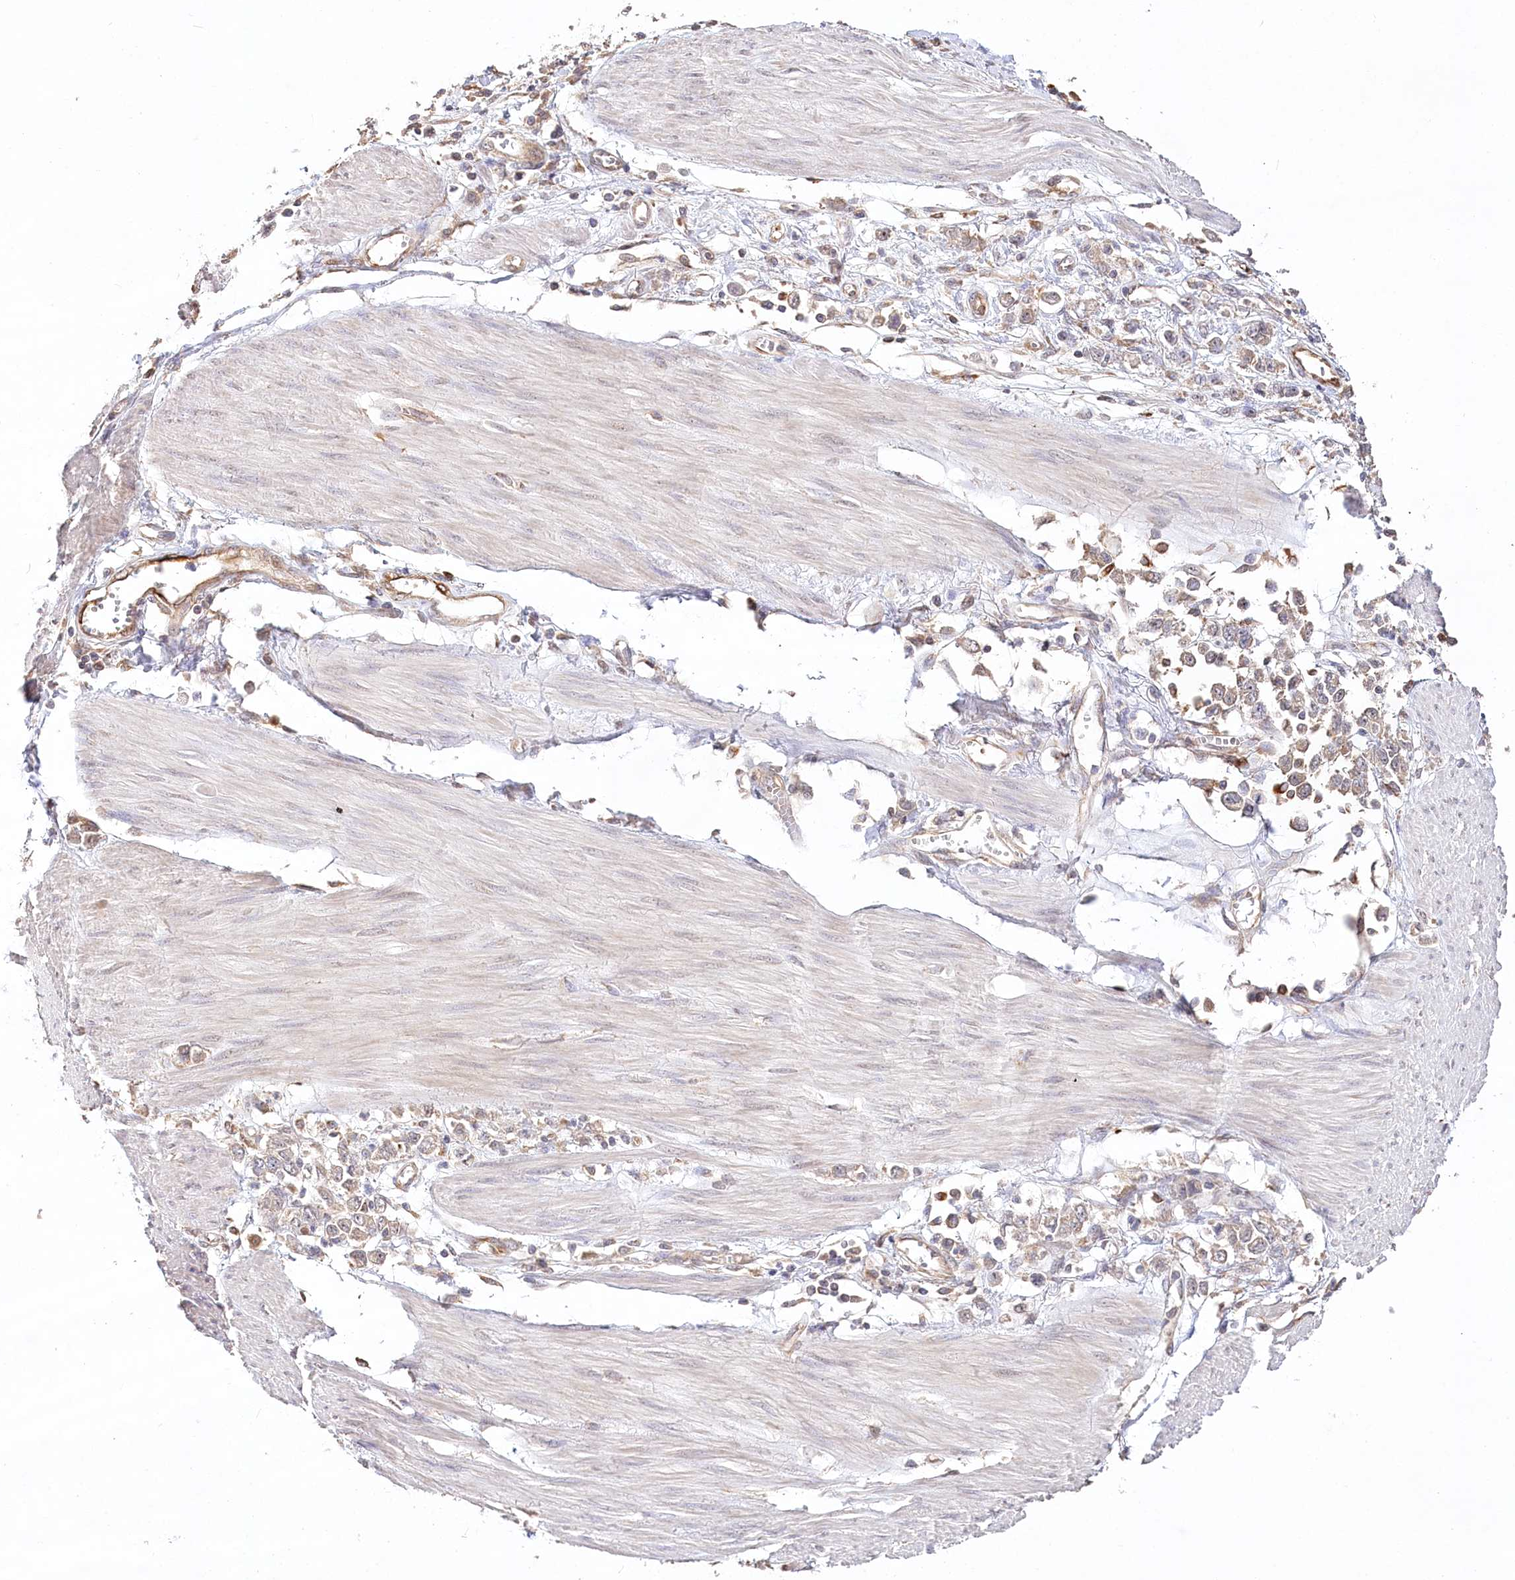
{"staining": {"intensity": "weak", "quantity": ">75%", "location": "cytoplasmic/membranous"}, "tissue": "stomach cancer", "cell_type": "Tumor cells", "image_type": "cancer", "snomed": [{"axis": "morphology", "description": "Adenocarcinoma, NOS"}, {"axis": "topography", "description": "Stomach"}], "caption": "Human stomach cancer (adenocarcinoma) stained for a protein (brown) shows weak cytoplasmic/membranous positive staining in about >75% of tumor cells.", "gene": "DMXL1", "patient": {"sex": "female", "age": 76}}